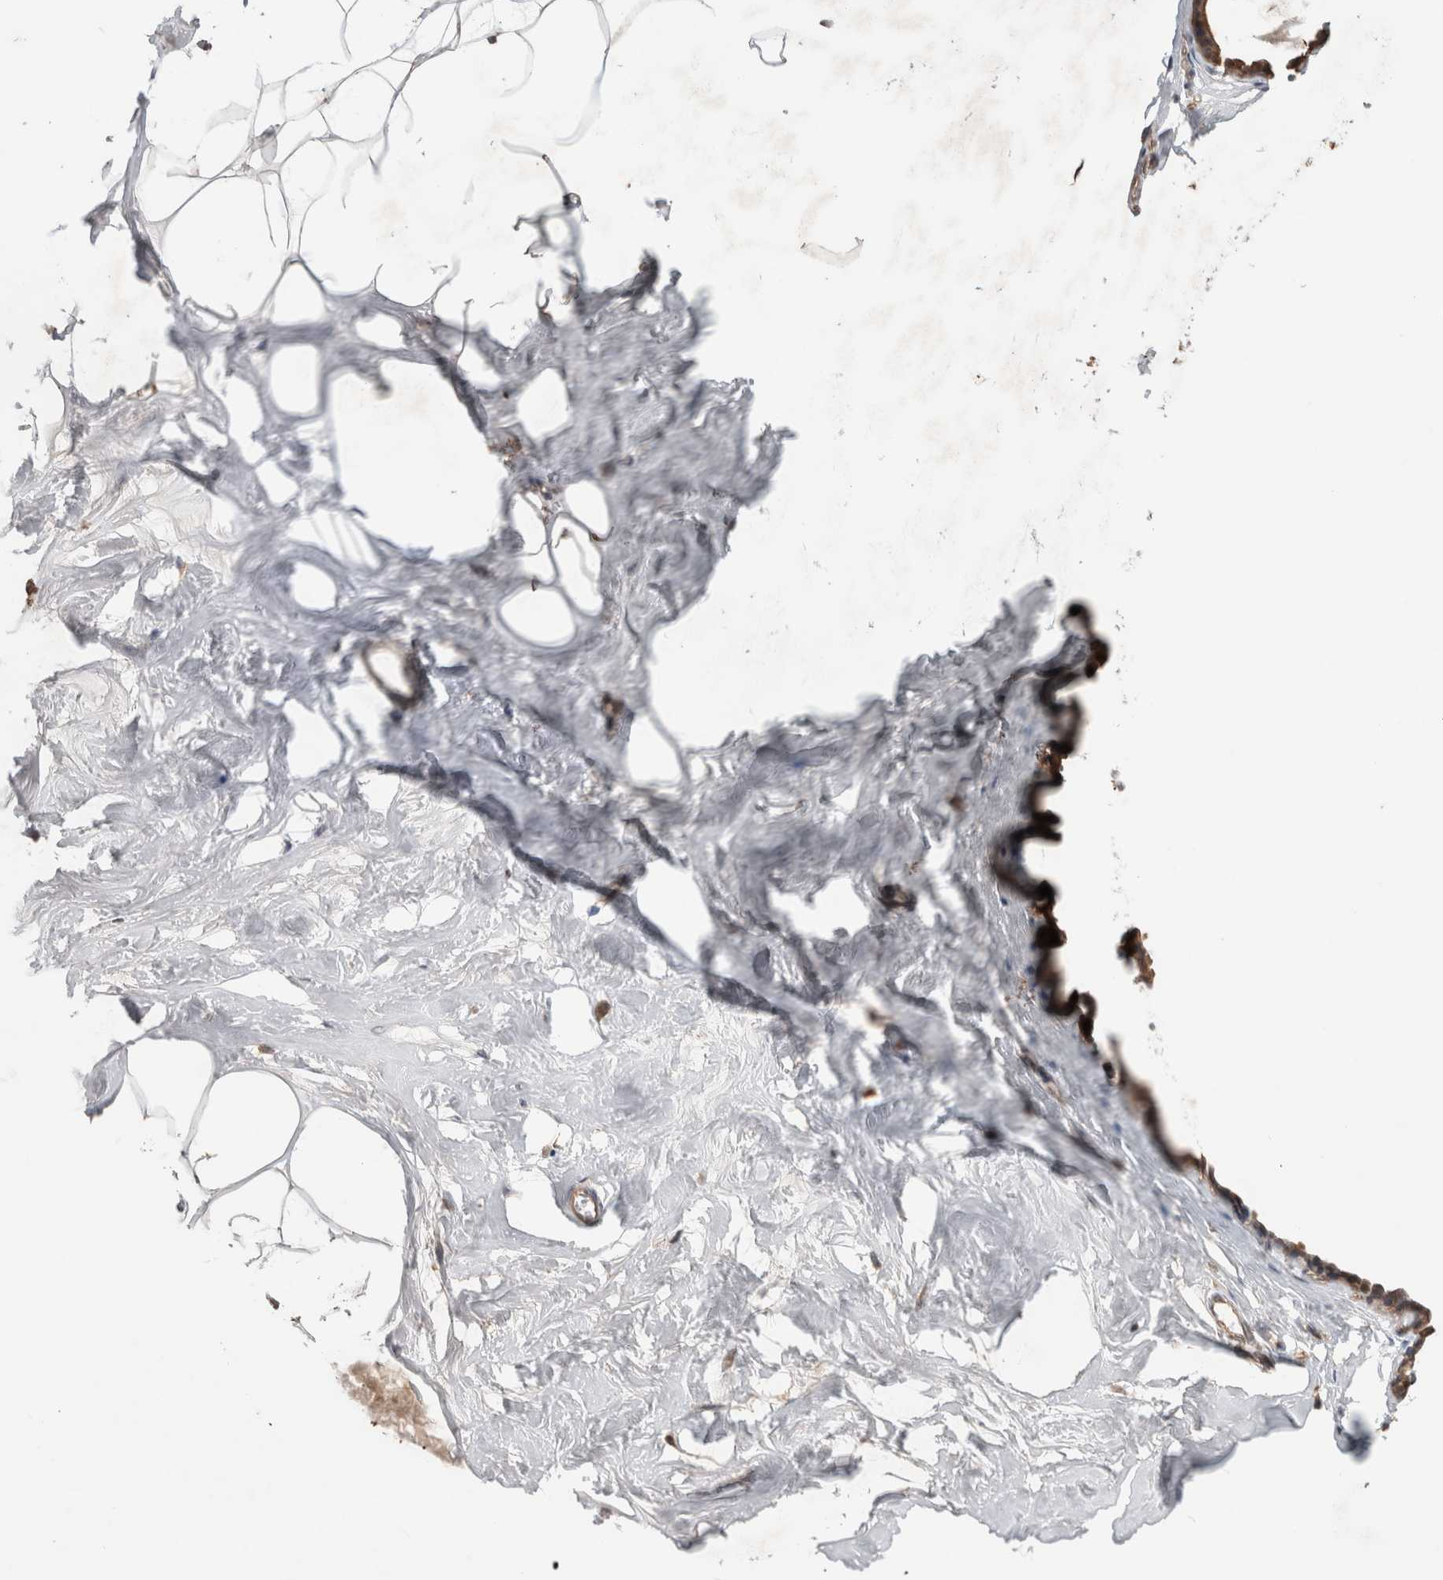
{"staining": {"intensity": "weak", "quantity": "25%-75%", "location": "cytoplasmic/membranous"}, "tissue": "adipose tissue", "cell_type": "Adipocytes", "image_type": "normal", "snomed": [{"axis": "morphology", "description": "Normal tissue, NOS"}, {"axis": "morphology", "description": "Fibrosis, NOS"}, {"axis": "topography", "description": "Breast"}, {"axis": "topography", "description": "Adipose tissue"}], "caption": "A micrograph of human adipose tissue stained for a protein reveals weak cytoplasmic/membranous brown staining in adipocytes. (DAB IHC with brightfield microscopy, high magnification).", "gene": "TRIM5", "patient": {"sex": "female", "age": 39}}